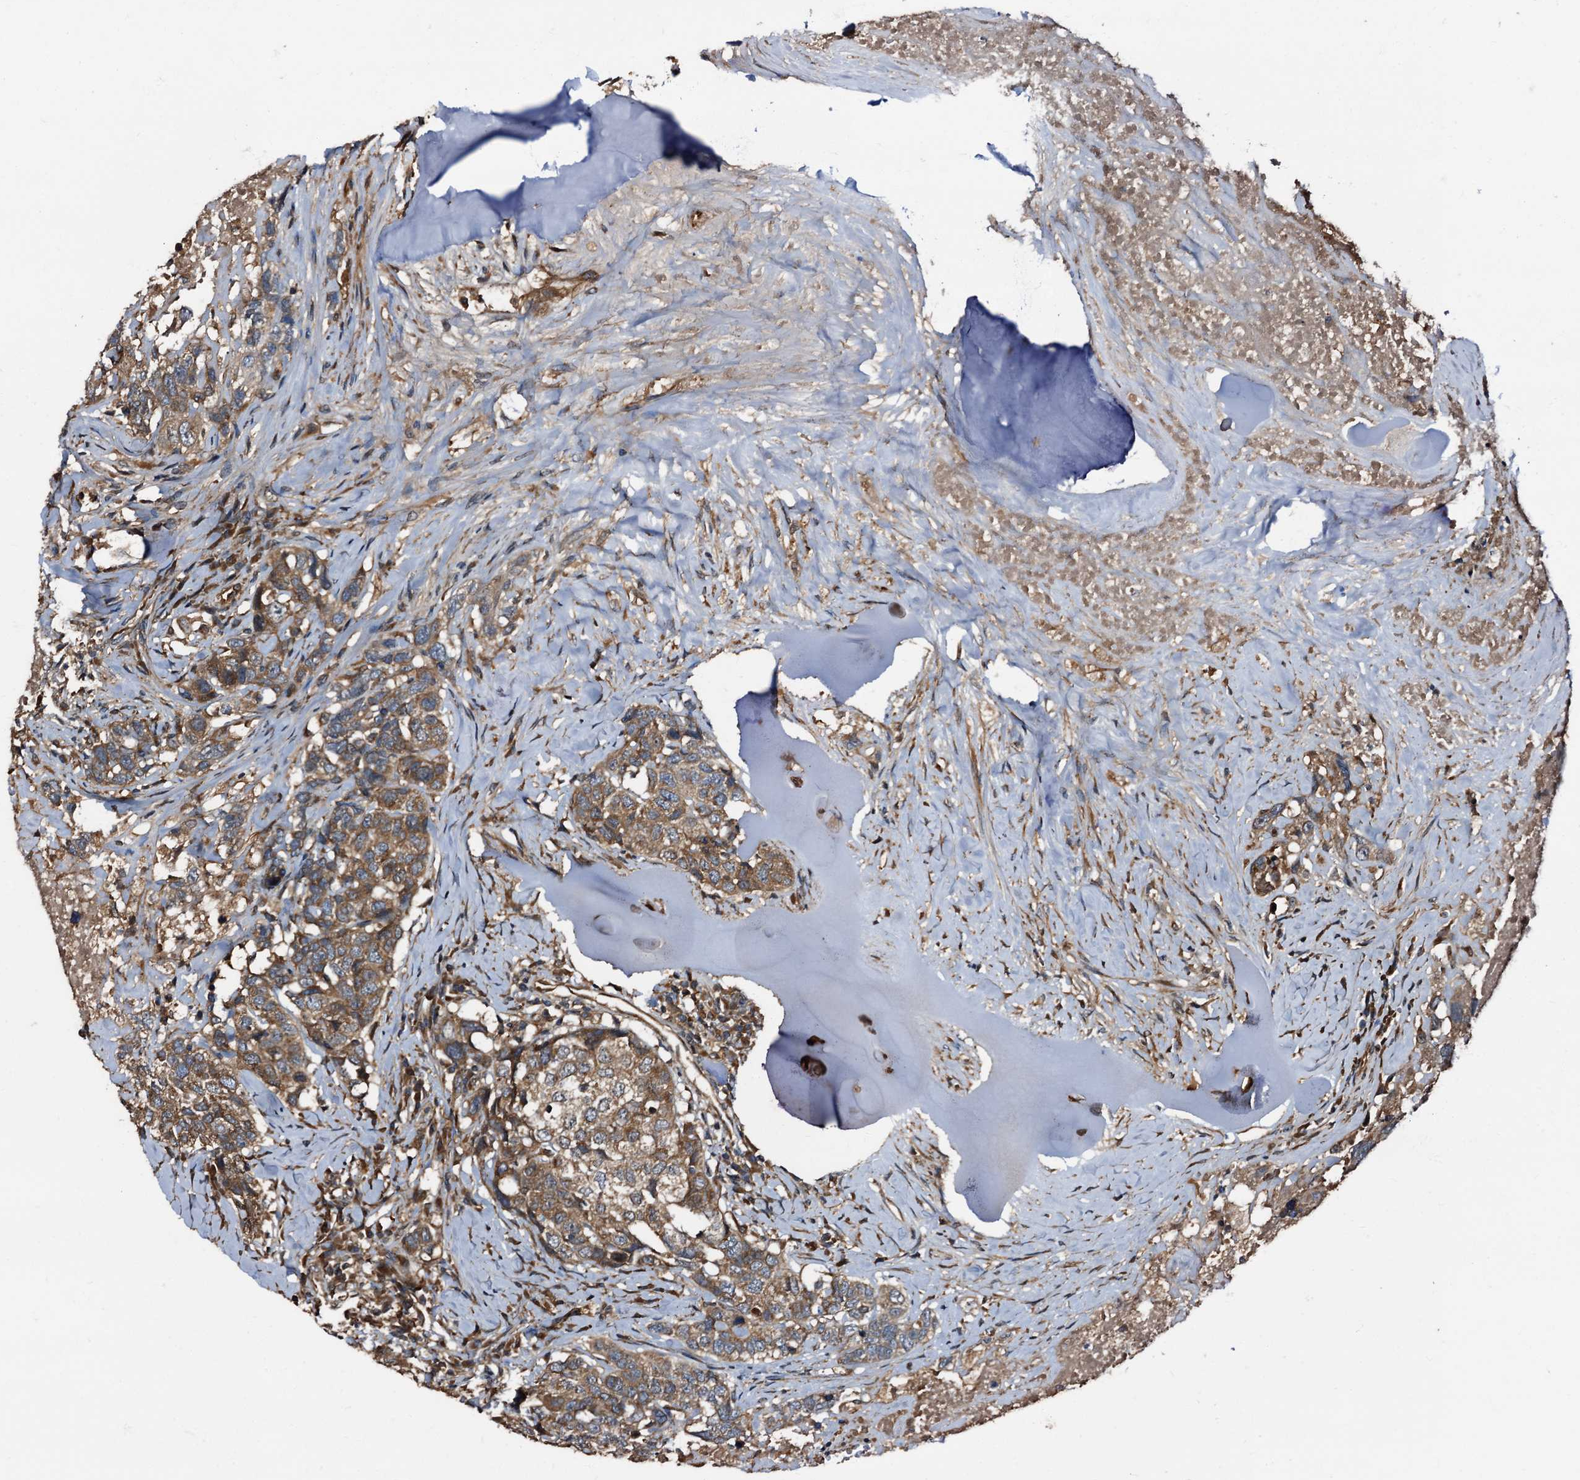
{"staining": {"intensity": "moderate", "quantity": ">75%", "location": "cytoplasmic/membranous"}, "tissue": "head and neck cancer", "cell_type": "Tumor cells", "image_type": "cancer", "snomed": [{"axis": "morphology", "description": "Squamous cell carcinoma, NOS"}, {"axis": "topography", "description": "Head-Neck"}], "caption": "A brown stain labels moderate cytoplasmic/membranous positivity of a protein in head and neck cancer (squamous cell carcinoma) tumor cells.", "gene": "PEX5", "patient": {"sex": "male", "age": 66}}